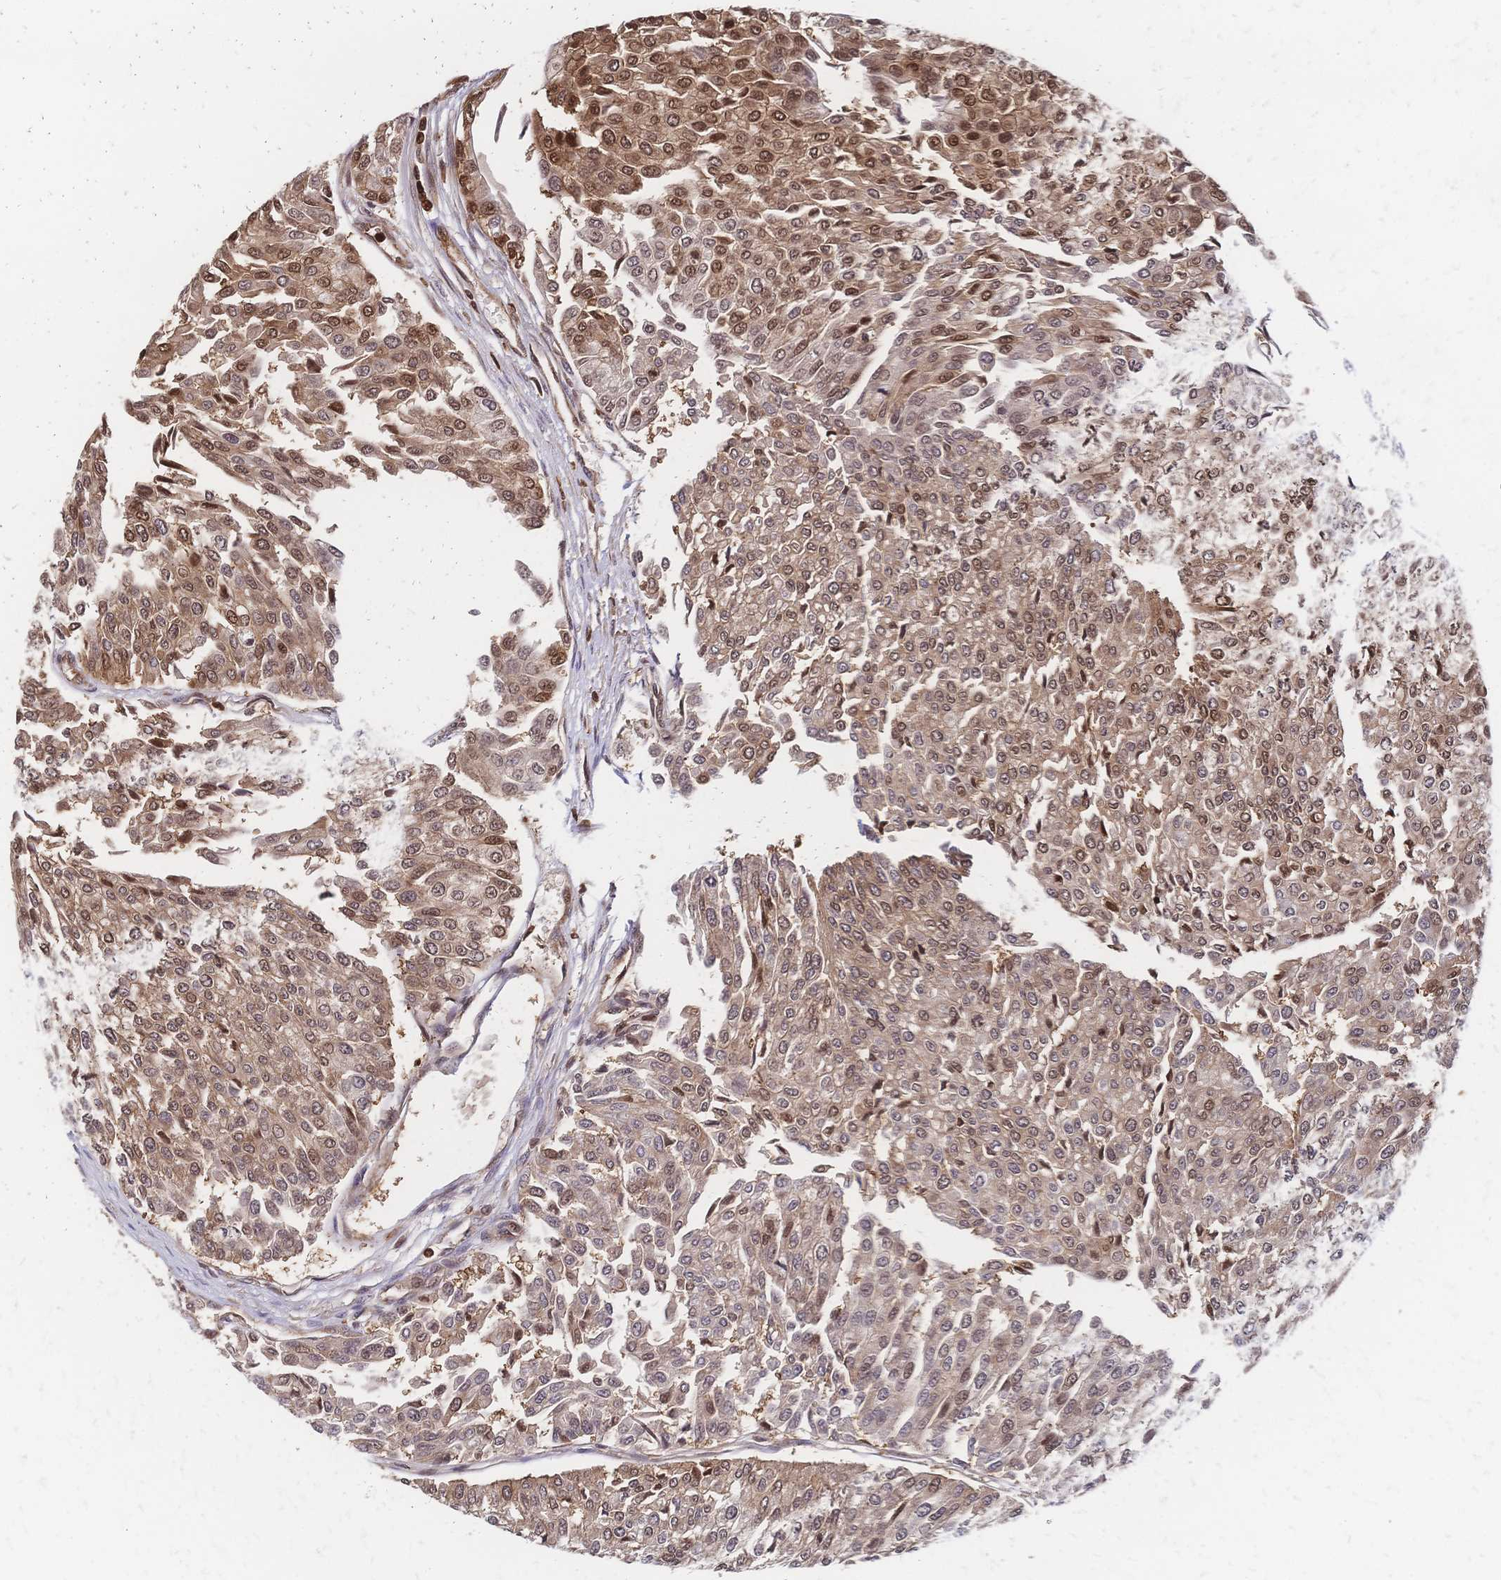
{"staining": {"intensity": "strong", "quantity": "25%-75%", "location": "cytoplasmic/membranous,nuclear"}, "tissue": "urothelial cancer", "cell_type": "Tumor cells", "image_type": "cancer", "snomed": [{"axis": "morphology", "description": "Urothelial carcinoma, NOS"}, {"axis": "topography", "description": "Urinary bladder"}], "caption": "Tumor cells demonstrate strong cytoplasmic/membranous and nuclear expression in approximately 25%-75% of cells in transitional cell carcinoma.", "gene": "HDGF", "patient": {"sex": "male", "age": 67}}